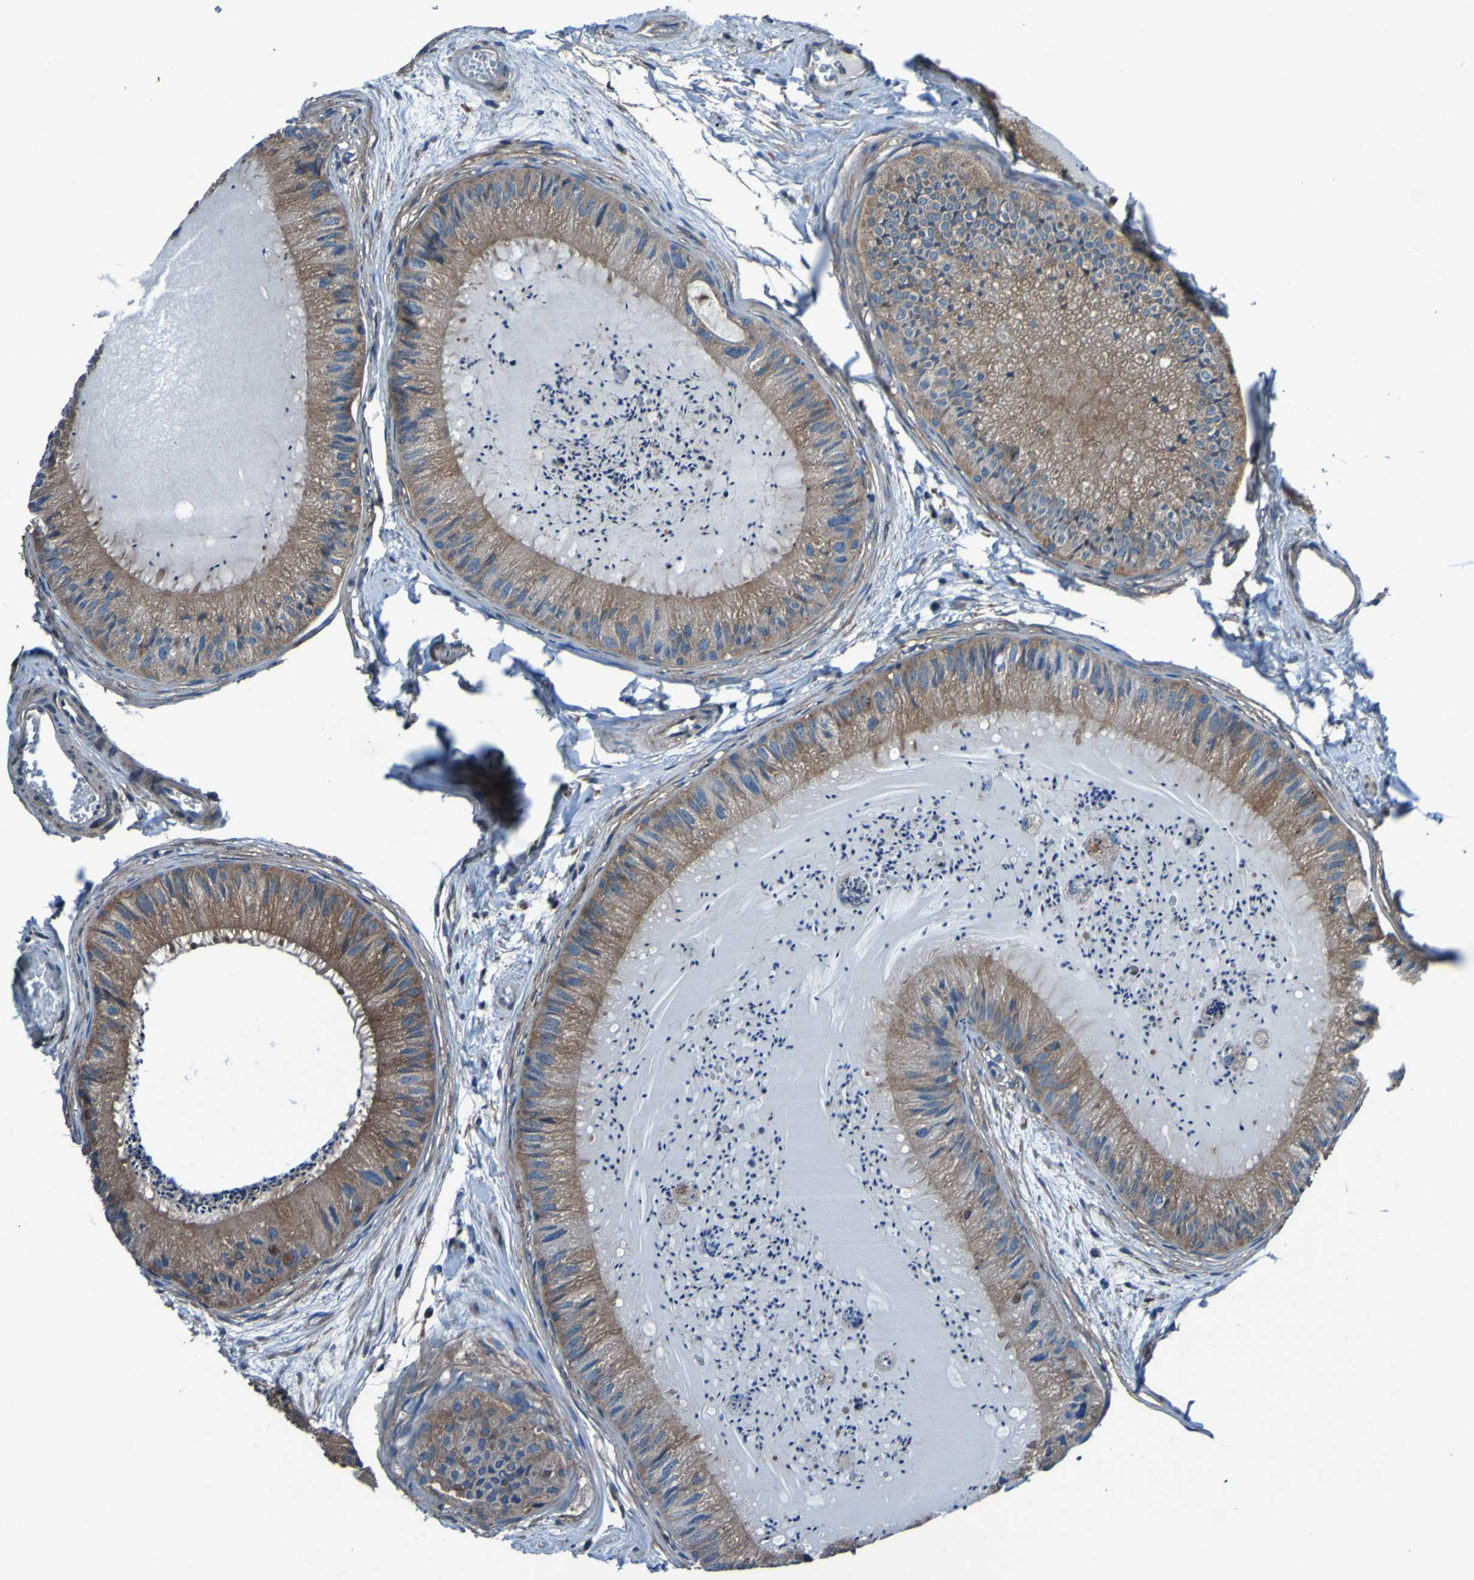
{"staining": {"intensity": "strong", "quantity": "25%-75%", "location": "cytoplasmic/membranous"}, "tissue": "epididymis", "cell_type": "Glandular cells", "image_type": "normal", "snomed": [{"axis": "morphology", "description": "Normal tissue, NOS"}, {"axis": "topography", "description": "Epididymis"}], "caption": "Immunohistochemical staining of unremarkable epididymis exhibits high levels of strong cytoplasmic/membranous expression in about 25%-75% of glandular cells.", "gene": "RAB5B", "patient": {"sex": "male", "age": 31}}